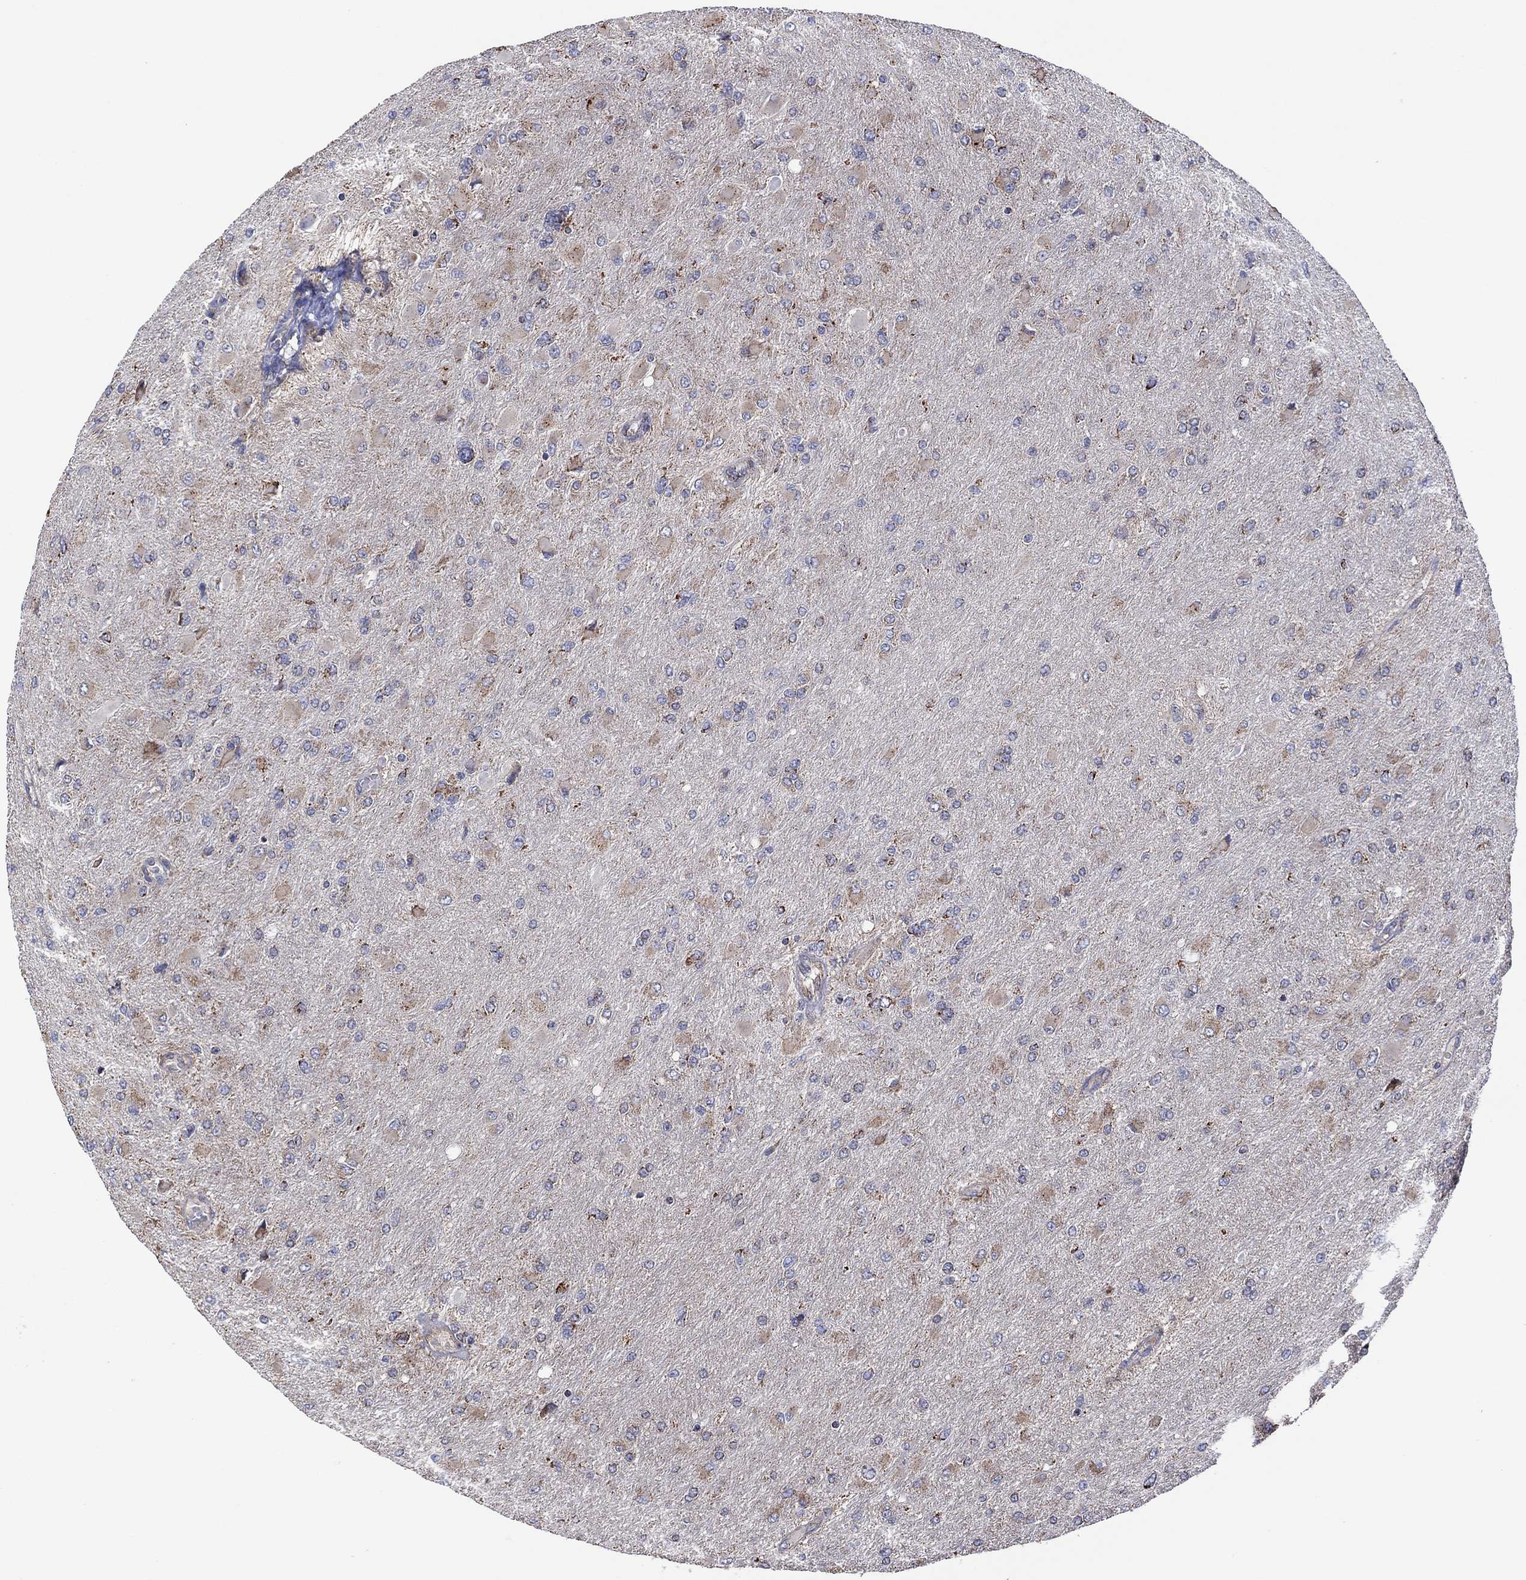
{"staining": {"intensity": "weak", "quantity": "<25%", "location": "cytoplasmic/membranous"}, "tissue": "glioma", "cell_type": "Tumor cells", "image_type": "cancer", "snomed": [{"axis": "morphology", "description": "Glioma, malignant, High grade"}, {"axis": "topography", "description": "Cerebral cortex"}], "caption": "Immunohistochemistry (IHC) micrograph of neoplastic tissue: human malignant glioma (high-grade) stained with DAB (3,3'-diaminobenzidine) demonstrates no significant protein staining in tumor cells.", "gene": "PIDD1", "patient": {"sex": "female", "age": 36}}